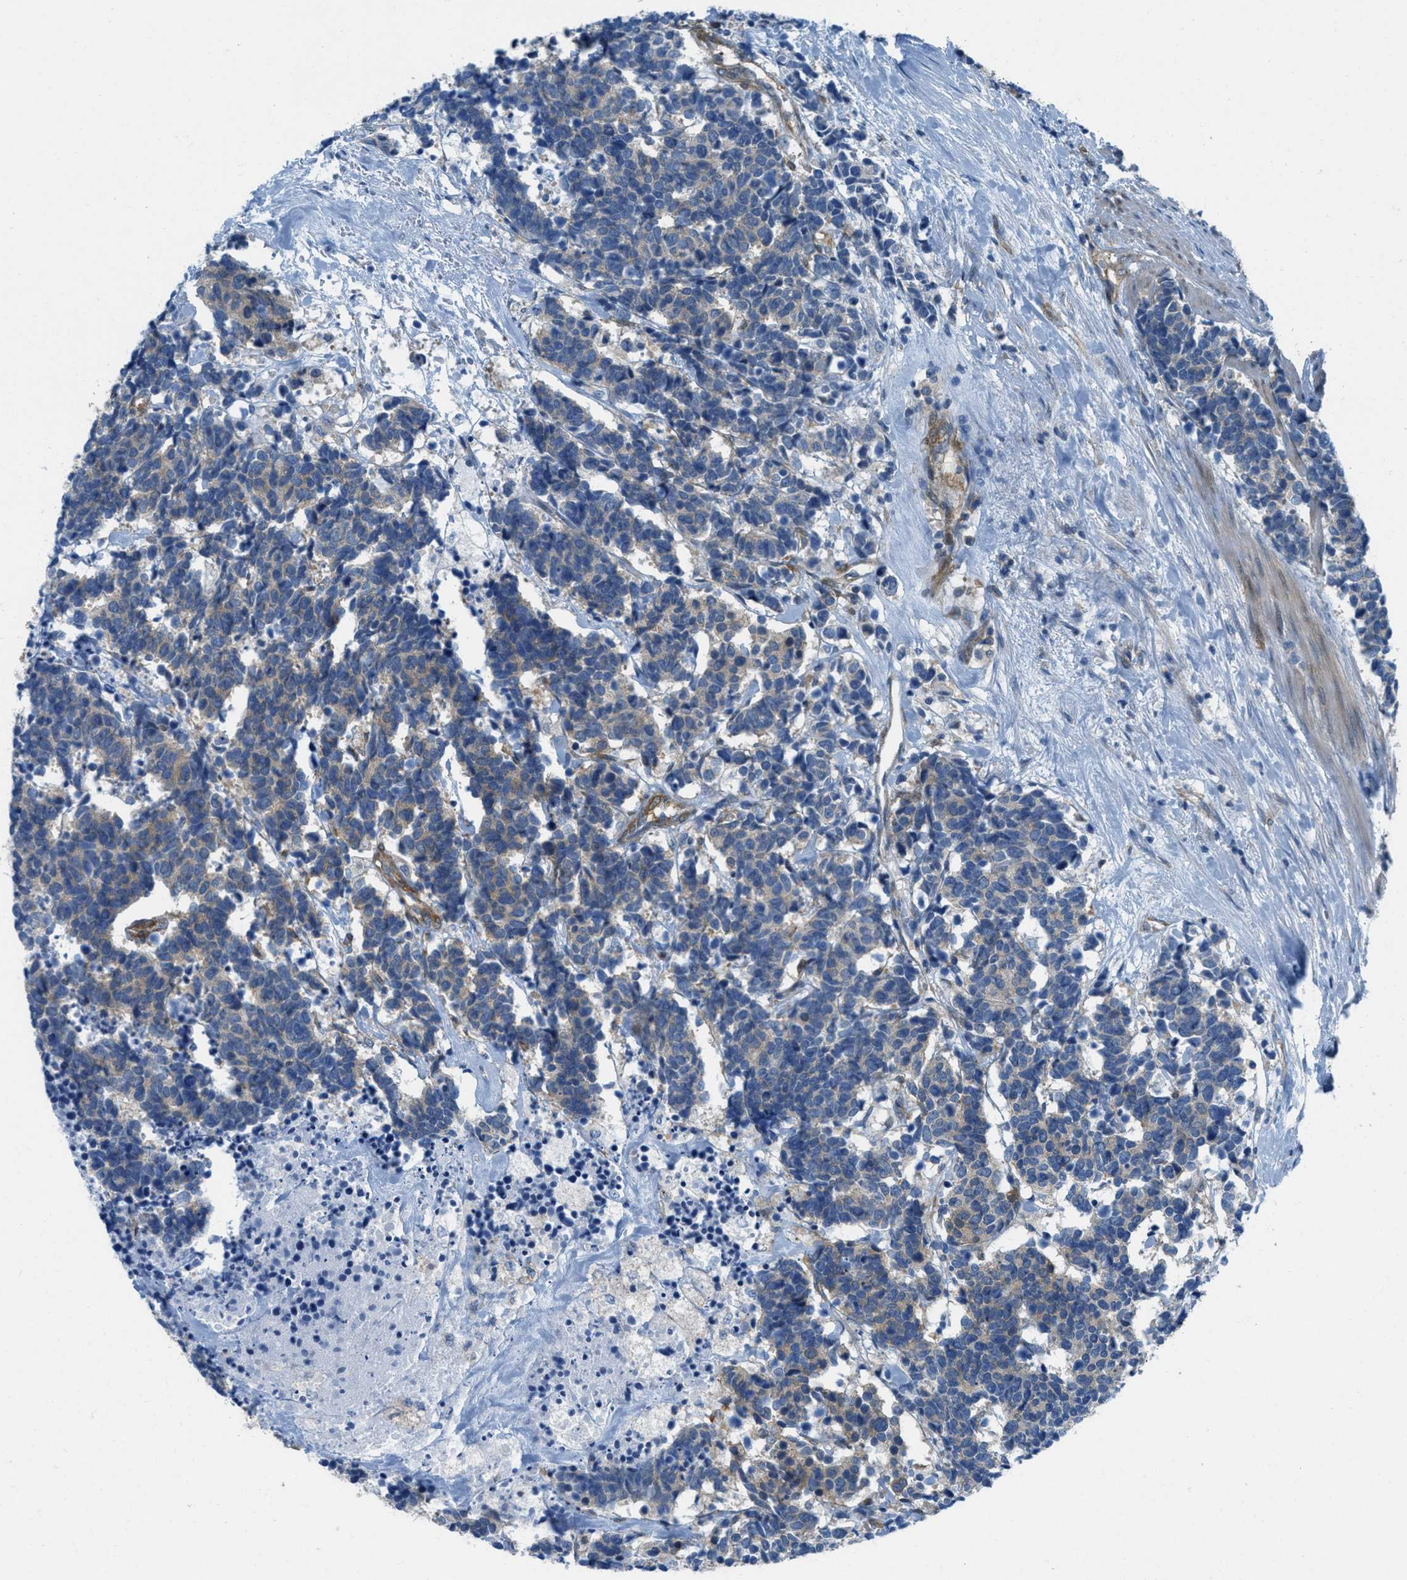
{"staining": {"intensity": "weak", "quantity": "25%-75%", "location": "cytoplasmic/membranous"}, "tissue": "carcinoid", "cell_type": "Tumor cells", "image_type": "cancer", "snomed": [{"axis": "morphology", "description": "Carcinoid, malignant, NOS"}, {"axis": "topography", "description": "Pancreas"}], "caption": "Brown immunohistochemical staining in carcinoid demonstrates weak cytoplasmic/membranous positivity in approximately 25%-75% of tumor cells. (Stains: DAB (3,3'-diaminobenzidine) in brown, nuclei in blue, Microscopy: brightfield microscopy at high magnification).", "gene": "MAPRE2", "patient": {"sex": "female", "age": 54}}